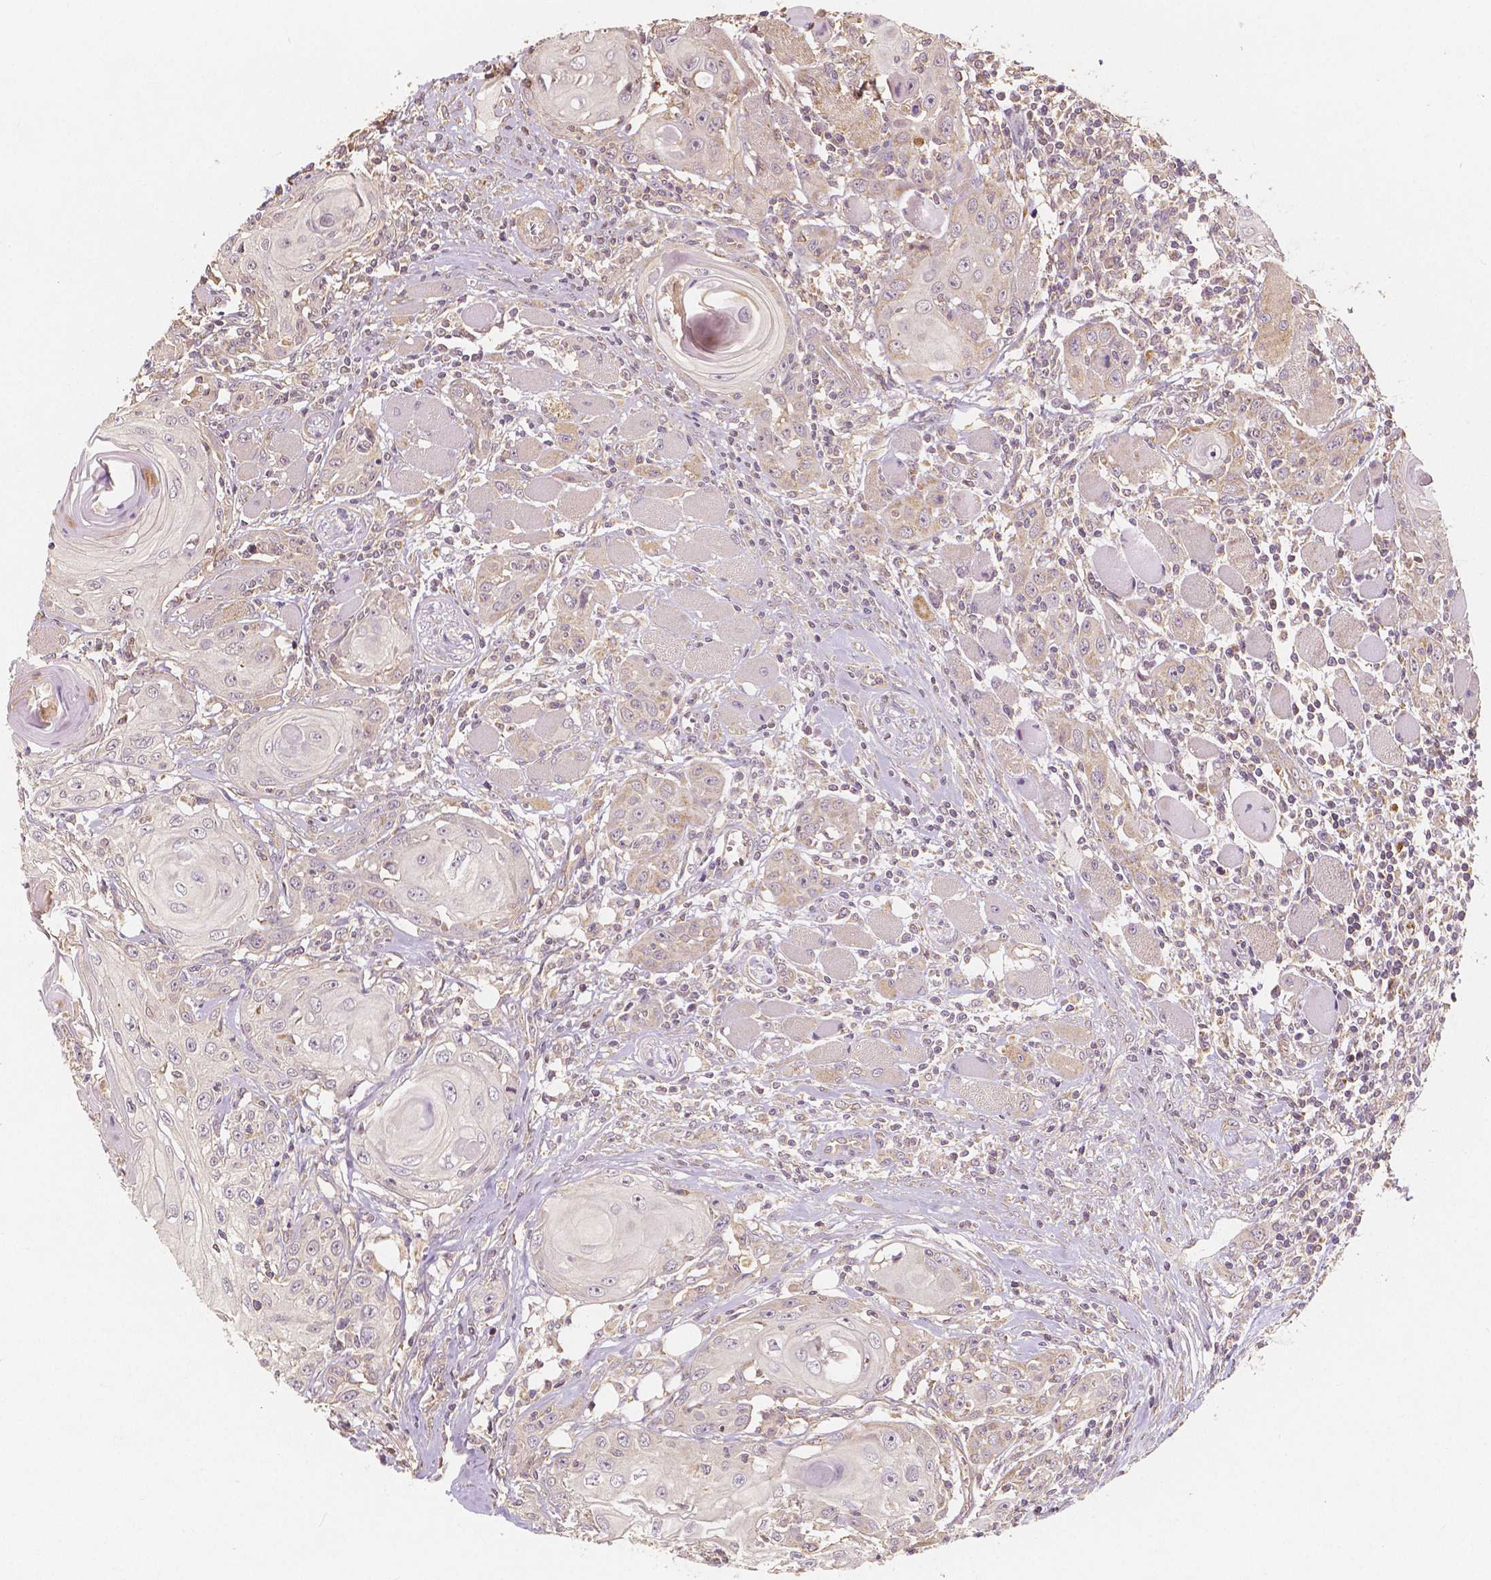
{"staining": {"intensity": "weak", "quantity": "<25%", "location": "cytoplasmic/membranous"}, "tissue": "head and neck cancer", "cell_type": "Tumor cells", "image_type": "cancer", "snomed": [{"axis": "morphology", "description": "Squamous cell carcinoma, NOS"}, {"axis": "topography", "description": "Head-Neck"}], "caption": "A photomicrograph of head and neck cancer stained for a protein exhibits no brown staining in tumor cells.", "gene": "PEX26", "patient": {"sex": "female", "age": 80}}